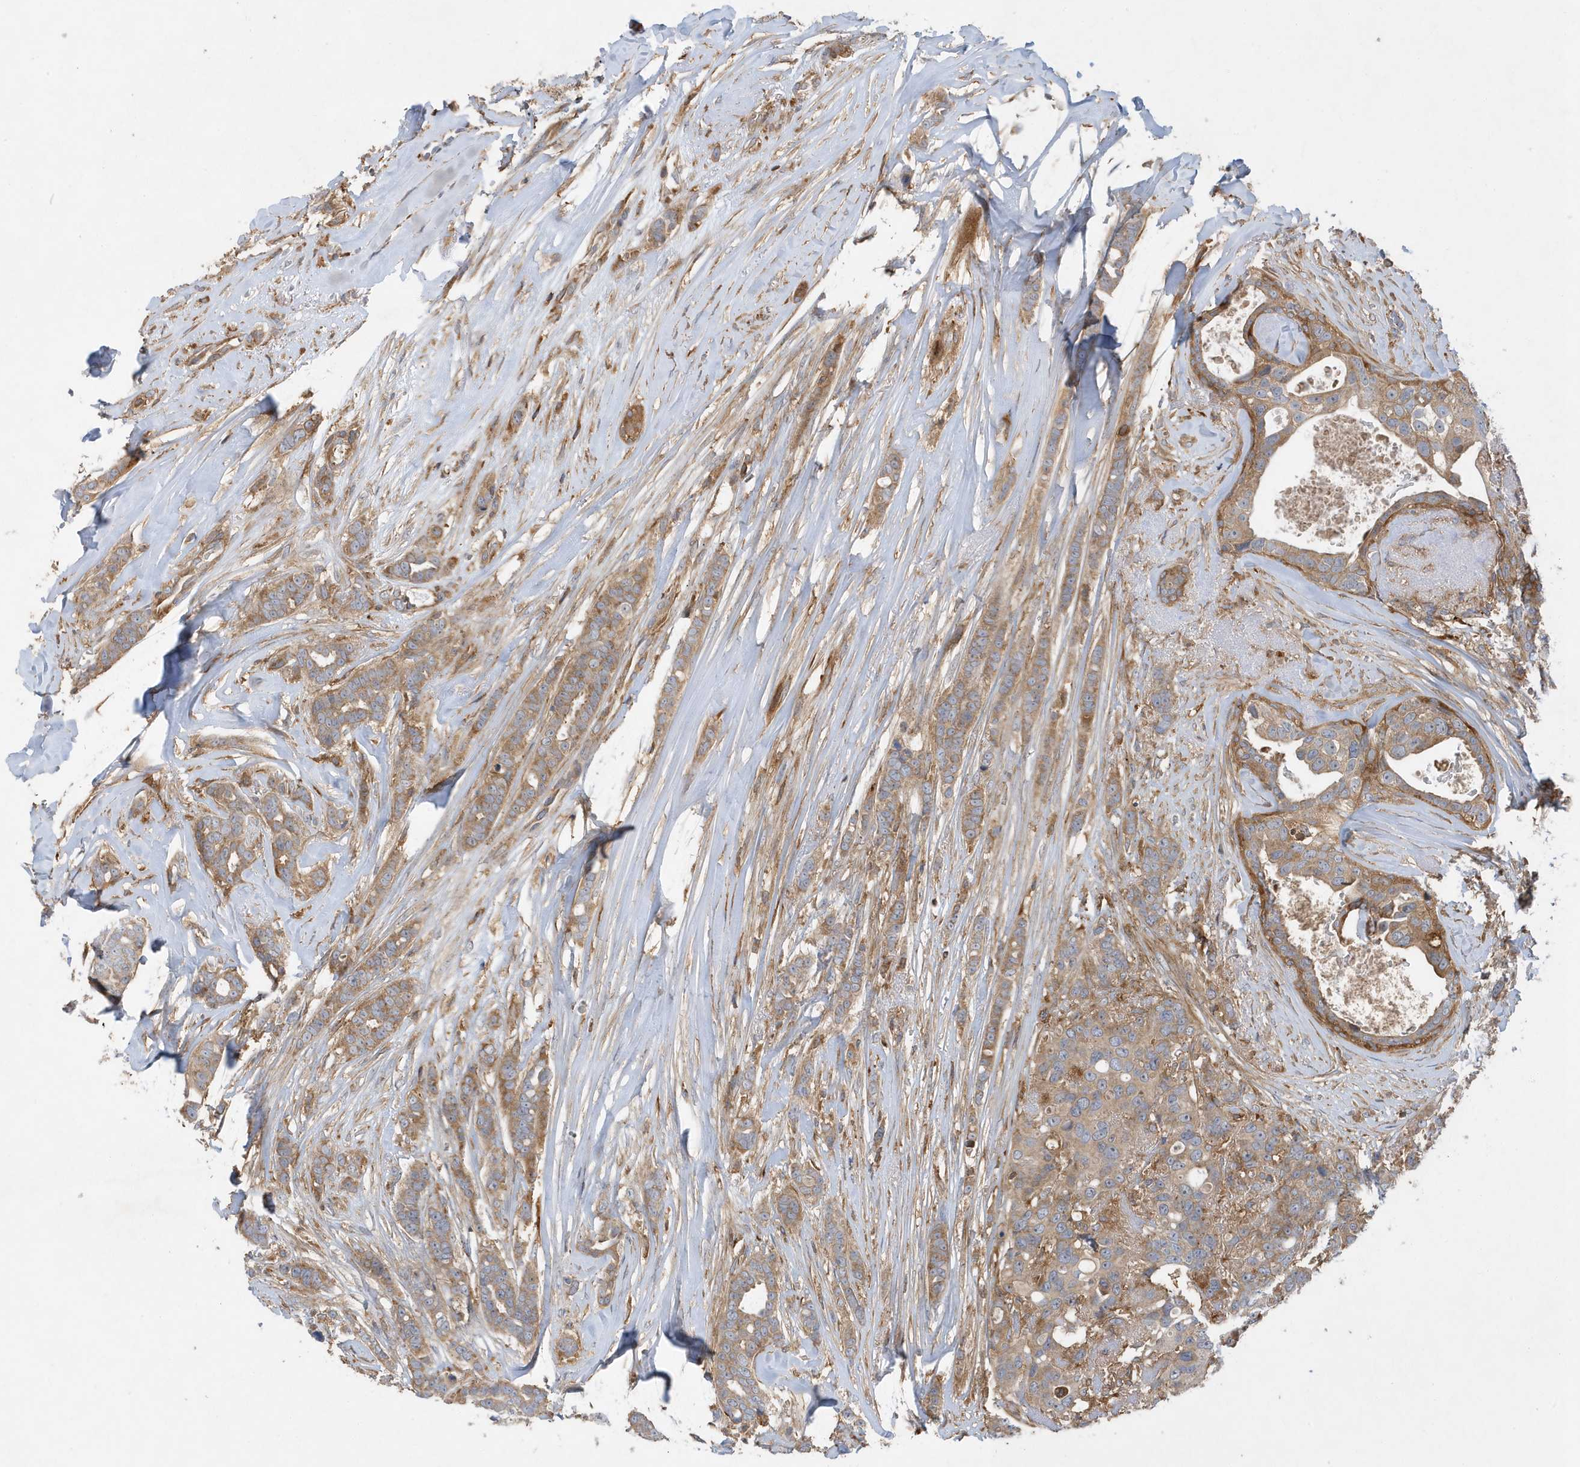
{"staining": {"intensity": "moderate", "quantity": ">75%", "location": "cytoplasmic/membranous"}, "tissue": "breast cancer", "cell_type": "Tumor cells", "image_type": "cancer", "snomed": [{"axis": "morphology", "description": "Lobular carcinoma"}, {"axis": "topography", "description": "Breast"}], "caption": "Protein expression analysis of breast cancer (lobular carcinoma) shows moderate cytoplasmic/membranous staining in approximately >75% of tumor cells.", "gene": "LAPTM4A", "patient": {"sex": "female", "age": 51}}